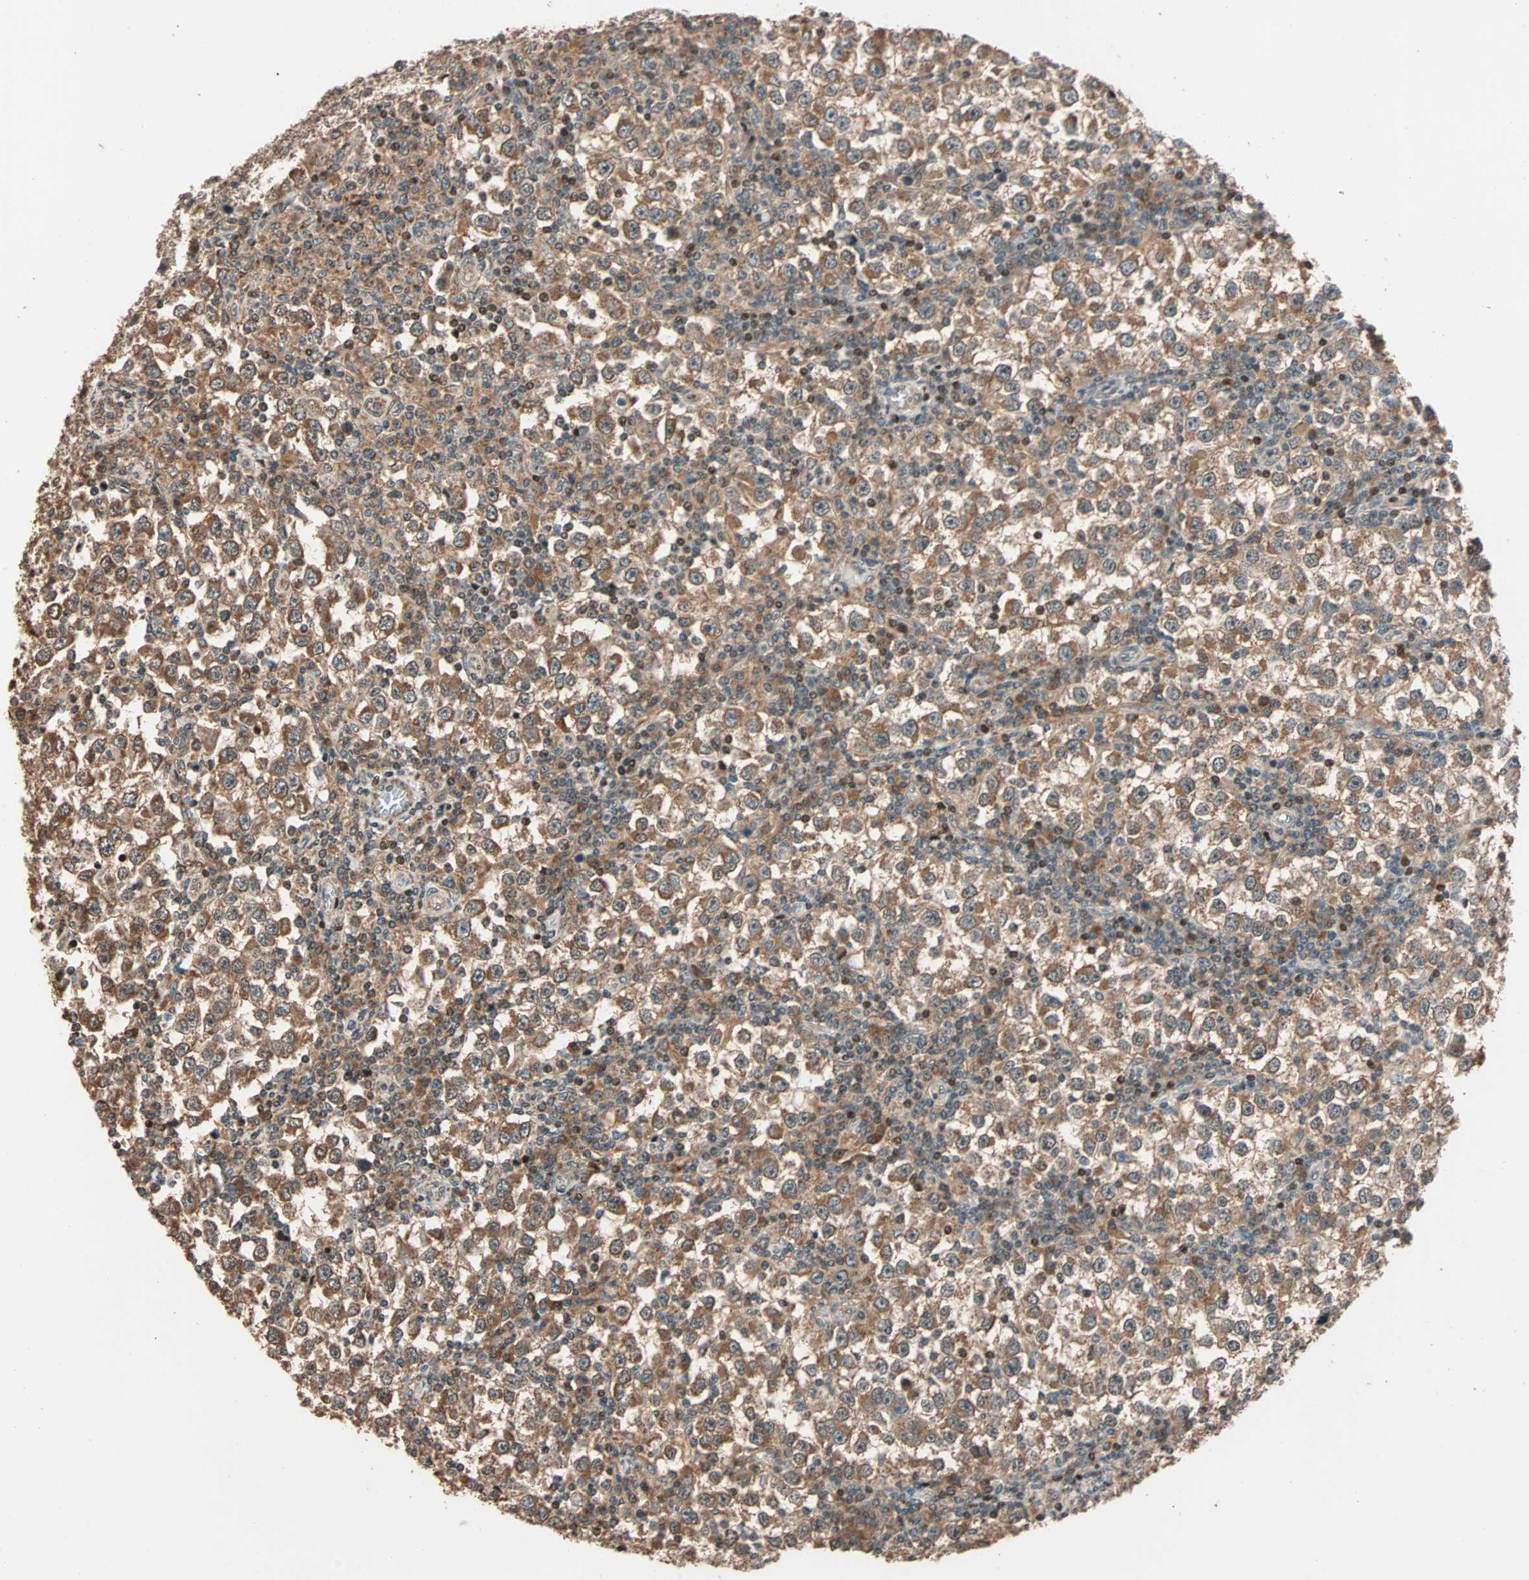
{"staining": {"intensity": "moderate", "quantity": ">75%", "location": "cytoplasmic/membranous"}, "tissue": "testis cancer", "cell_type": "Tumor cells", "image_type": "cancer", "snomed": [{"axis": "morphology", "description": "Seminoma, NOS"}, {"axis": "topography", "description": "Testis"}], "caption": "Human seminoma (testis) stained with a protein marker demonstrates moderate staining in tumor cells.", "gene": "HECW1", "patient": {"sex": "male", "age": 65}}